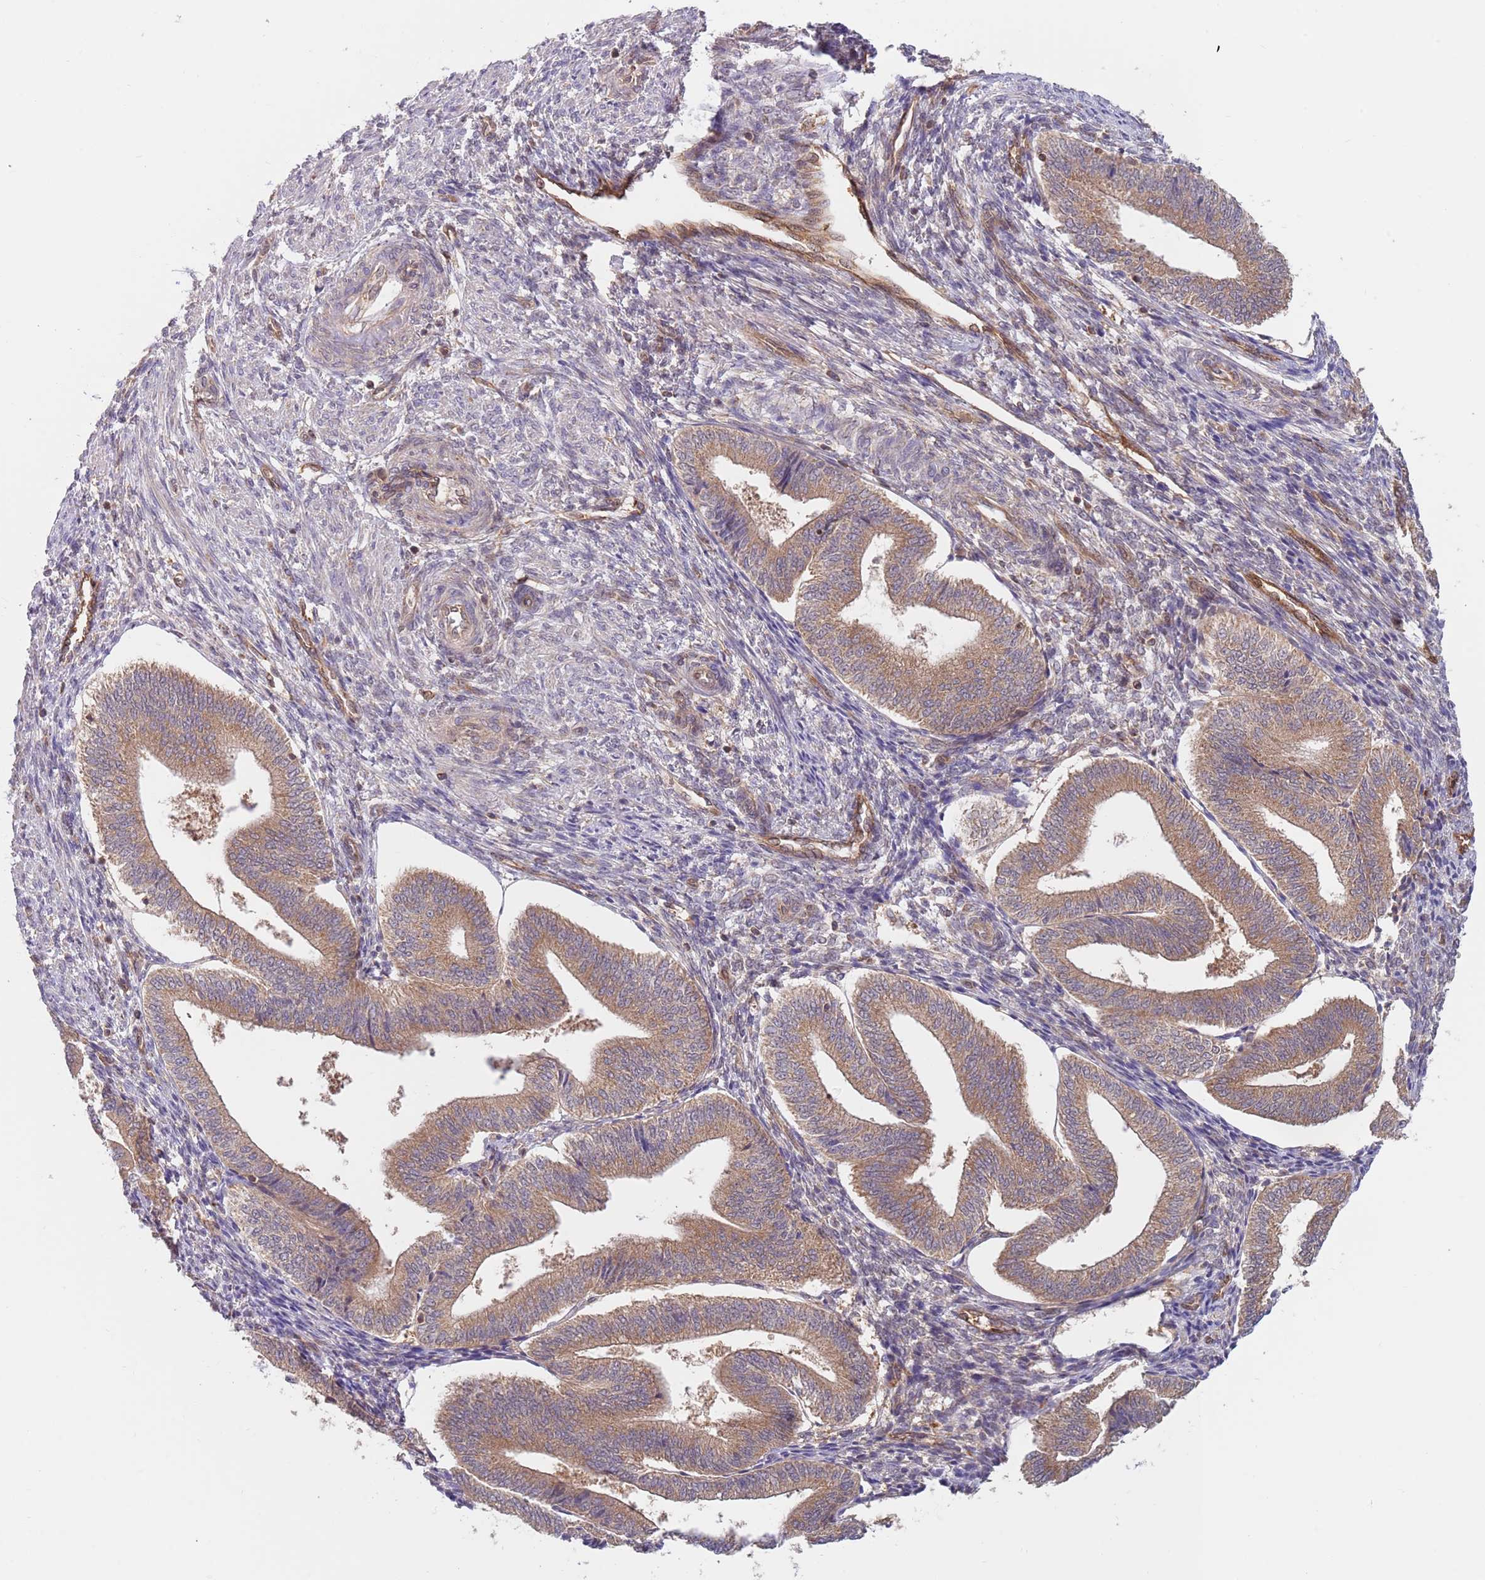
{"staining": {"intensity": "moderate", "quantity": "25%-75%", "location": "cytoplasmic/membranous"}, "tissue": "endometrium", "cell_type": "Cells in endometrial stroma", "image_type": "normal", "snomed": [{"axis": "morphology", "description": "Normal tissue, NOS"}, {"axis": "topography", "description": "Endometrium"}], "caption": "This image shows IHC staining of benign endometrium, with medium moderate cytoplasmic/membranous staining in approximately 25%-75% of cells in endometrial stroma.", "gene": "GUK1", "patient": {"sex": "female", "age": 34}}